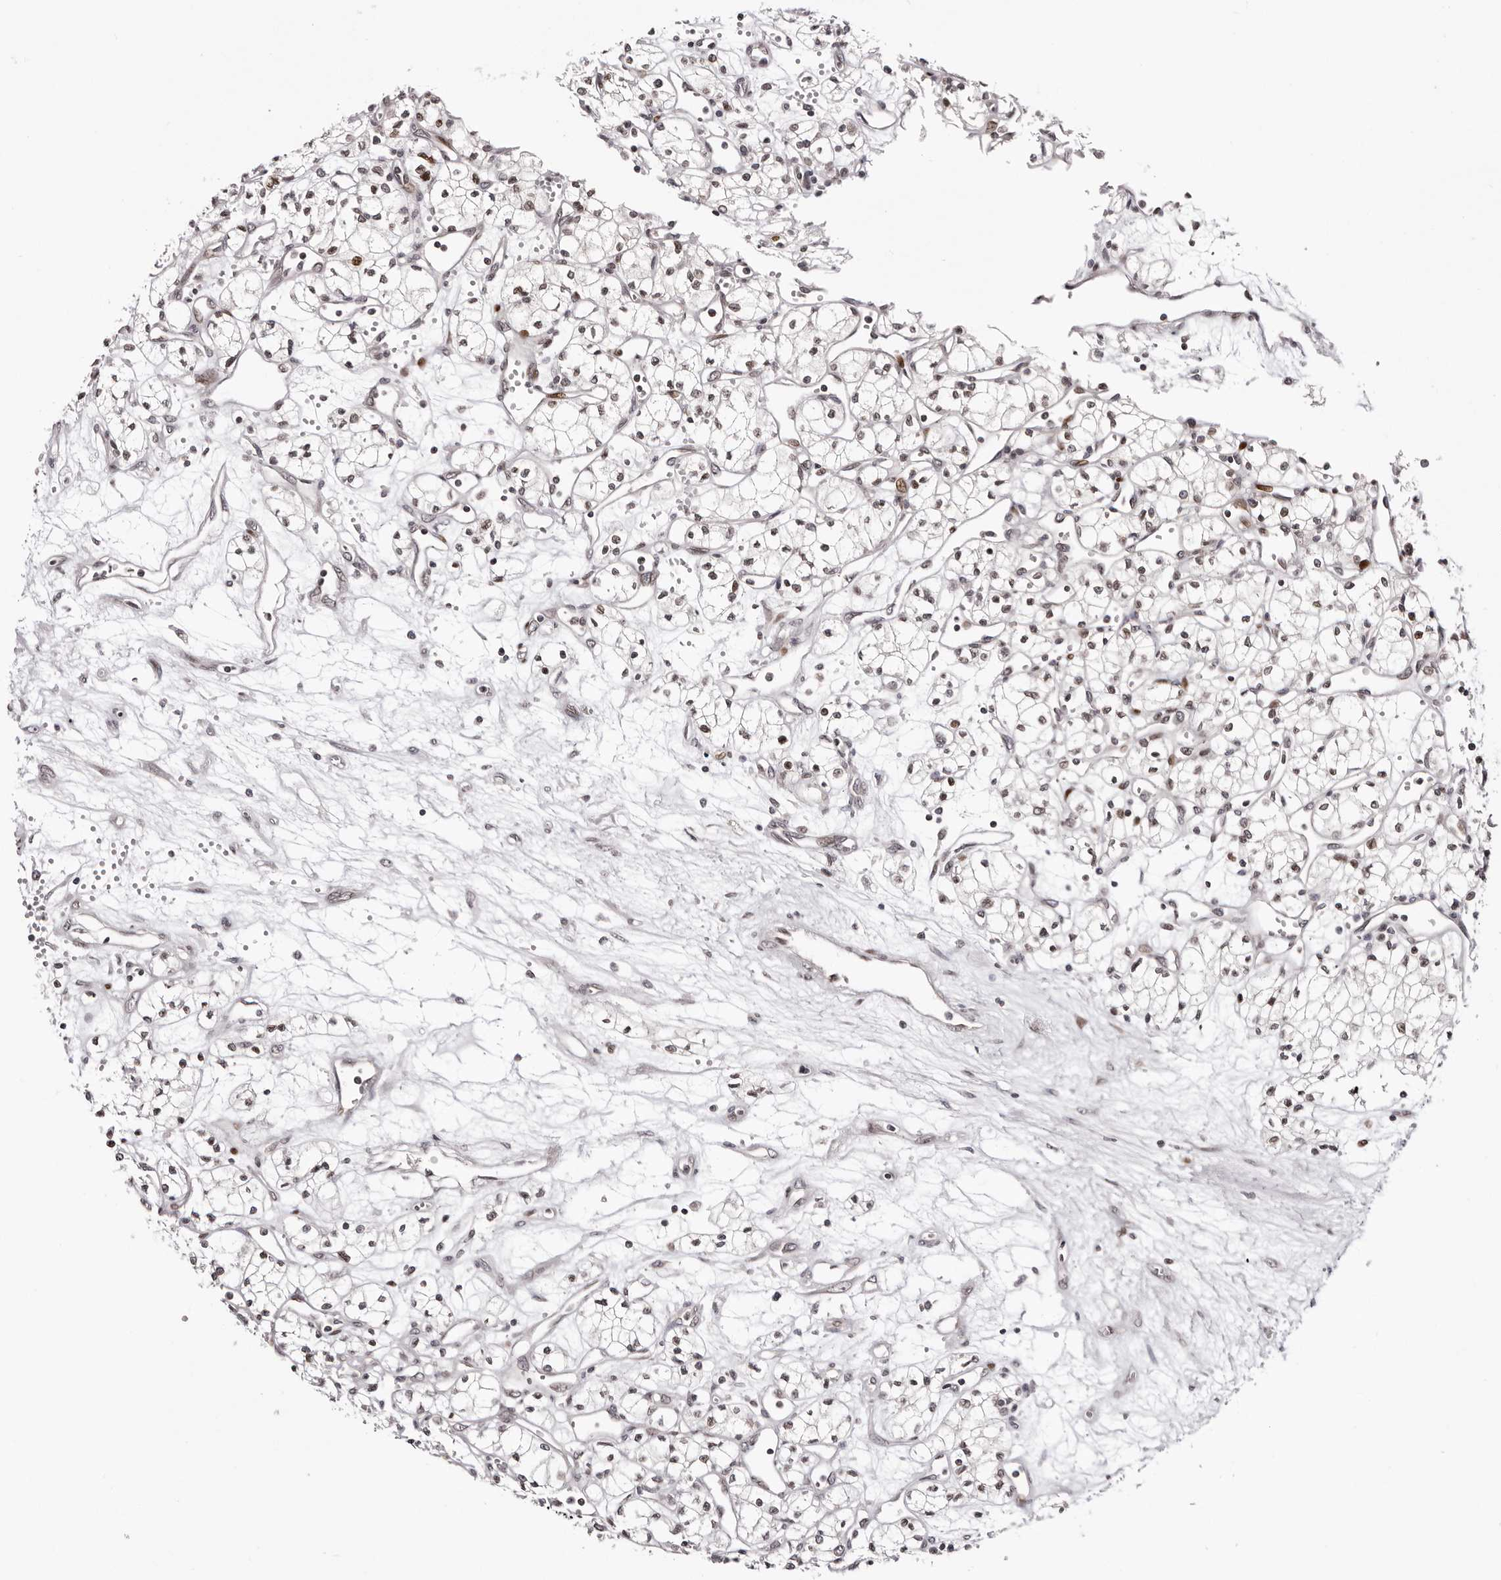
{"staining": {"intensity": "weak", "quantity": ">75%", "location": "nuclear"}, "tissue": "renal cancer", "cell_type": "Tumor cells", "image_type": "cancer", "snomed": [{"axis": "morphology", "description": "Adenocarcinoma, NOS"}, {"axis": "topography", "description": "Kidney"}], "caption": "Immunohistochemical staining of human adenocarcinoma (renal) reveals low levels of weak nuclear expression in approximately >75% of tumor cells.", "gene": "NUP153", "patient": {"sex": "male", "age": 59}}